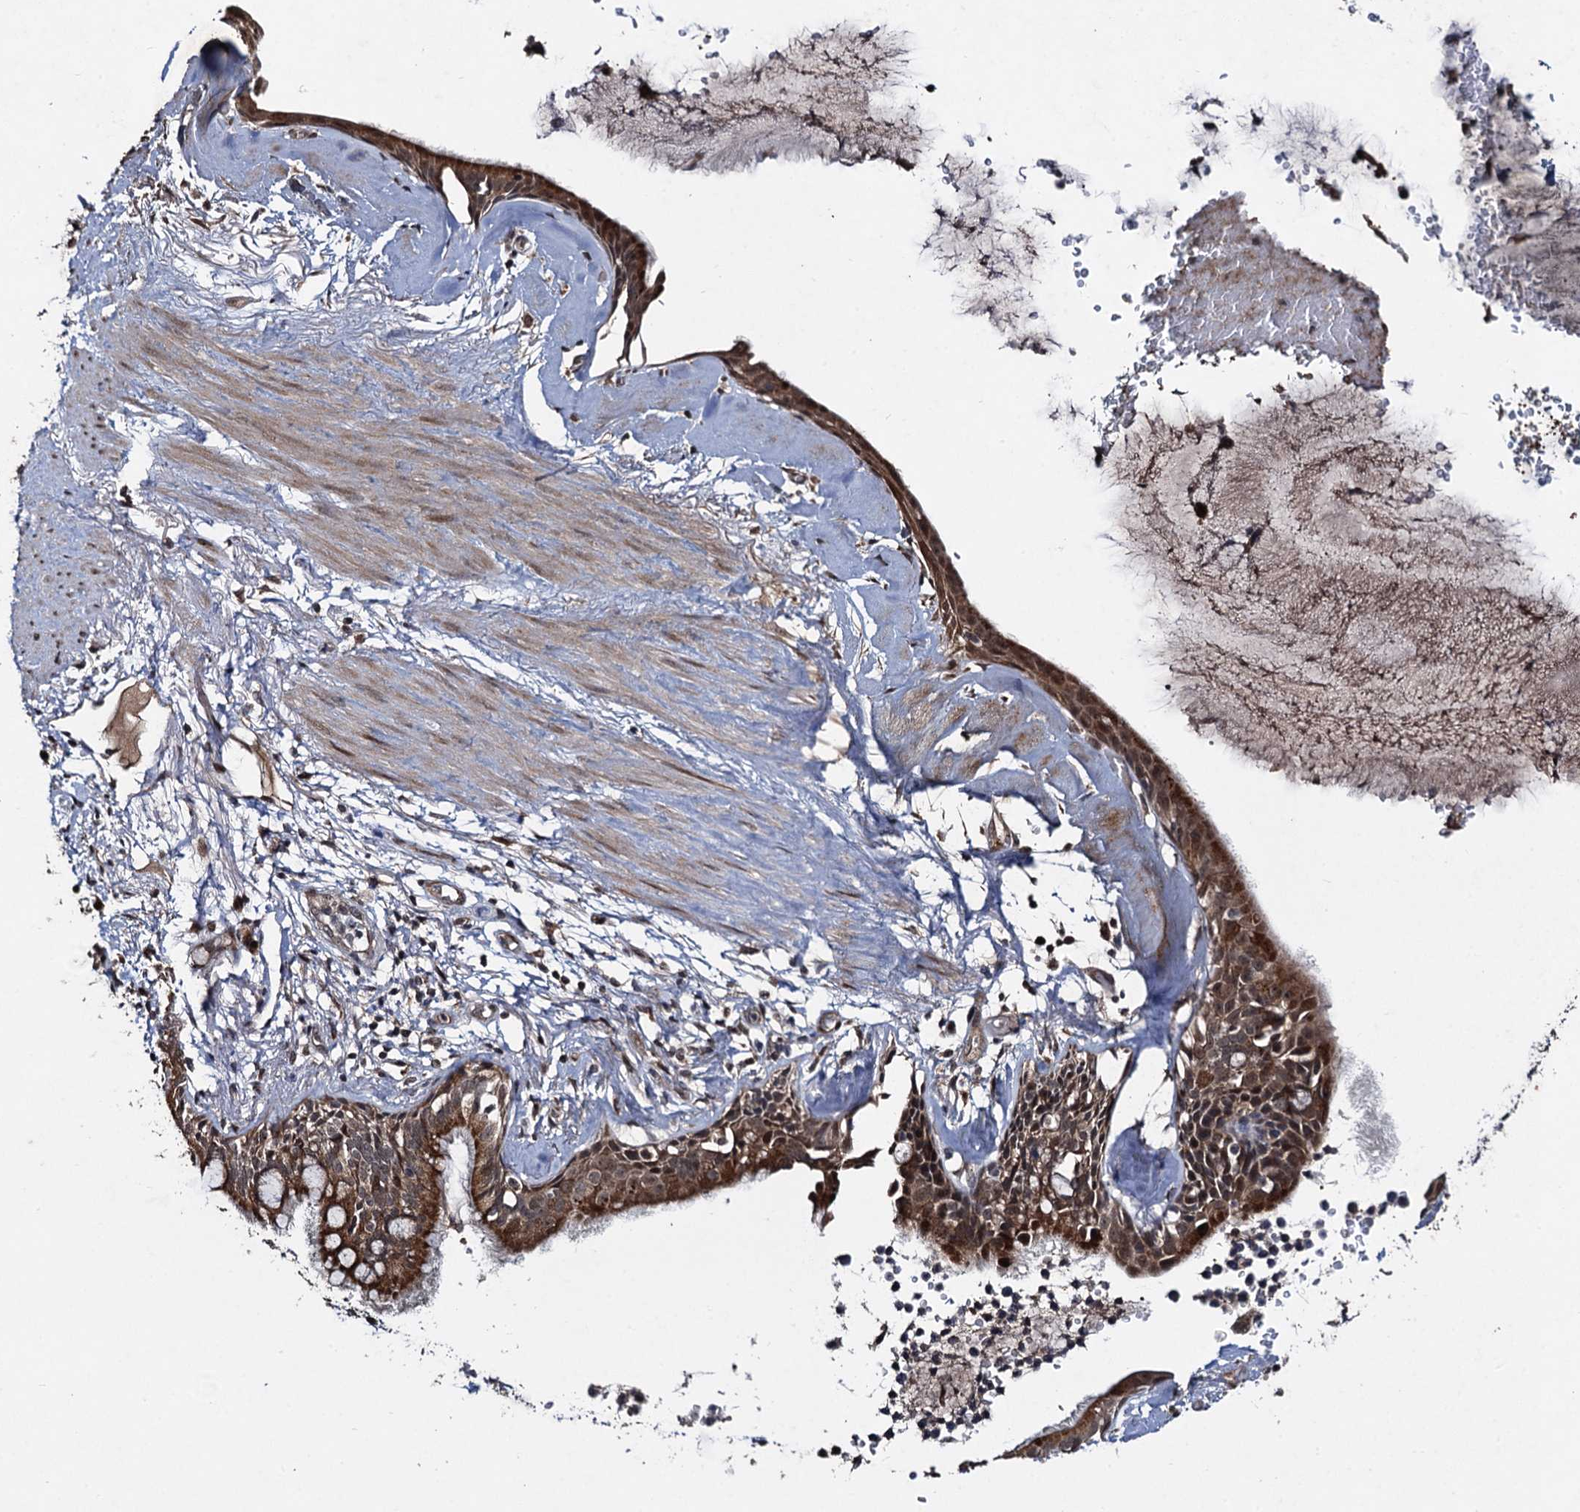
{"staining": {"intensity": "moderate", "quantity": ">75%", "location": "cytoplasmic/membranous"}, "tissue": "adipose tissue", "cell_type": "Adipocytes", "image_type": "normal", "snomed": [{"axis": "morphology", "description": "Normal tissue, NOS"}, {"axis": "topography", "description": "Cartilage tissue"}], "caption": "Adipose tissue stained with immunohistochemistry (IHC) reveals moderate cytoplasmic/membranous positivity in approximately >75% of adipocytes. Nuclei are stained in blue.", "gene": "REP15", "patient": {"sex": "female", "age": 63}}